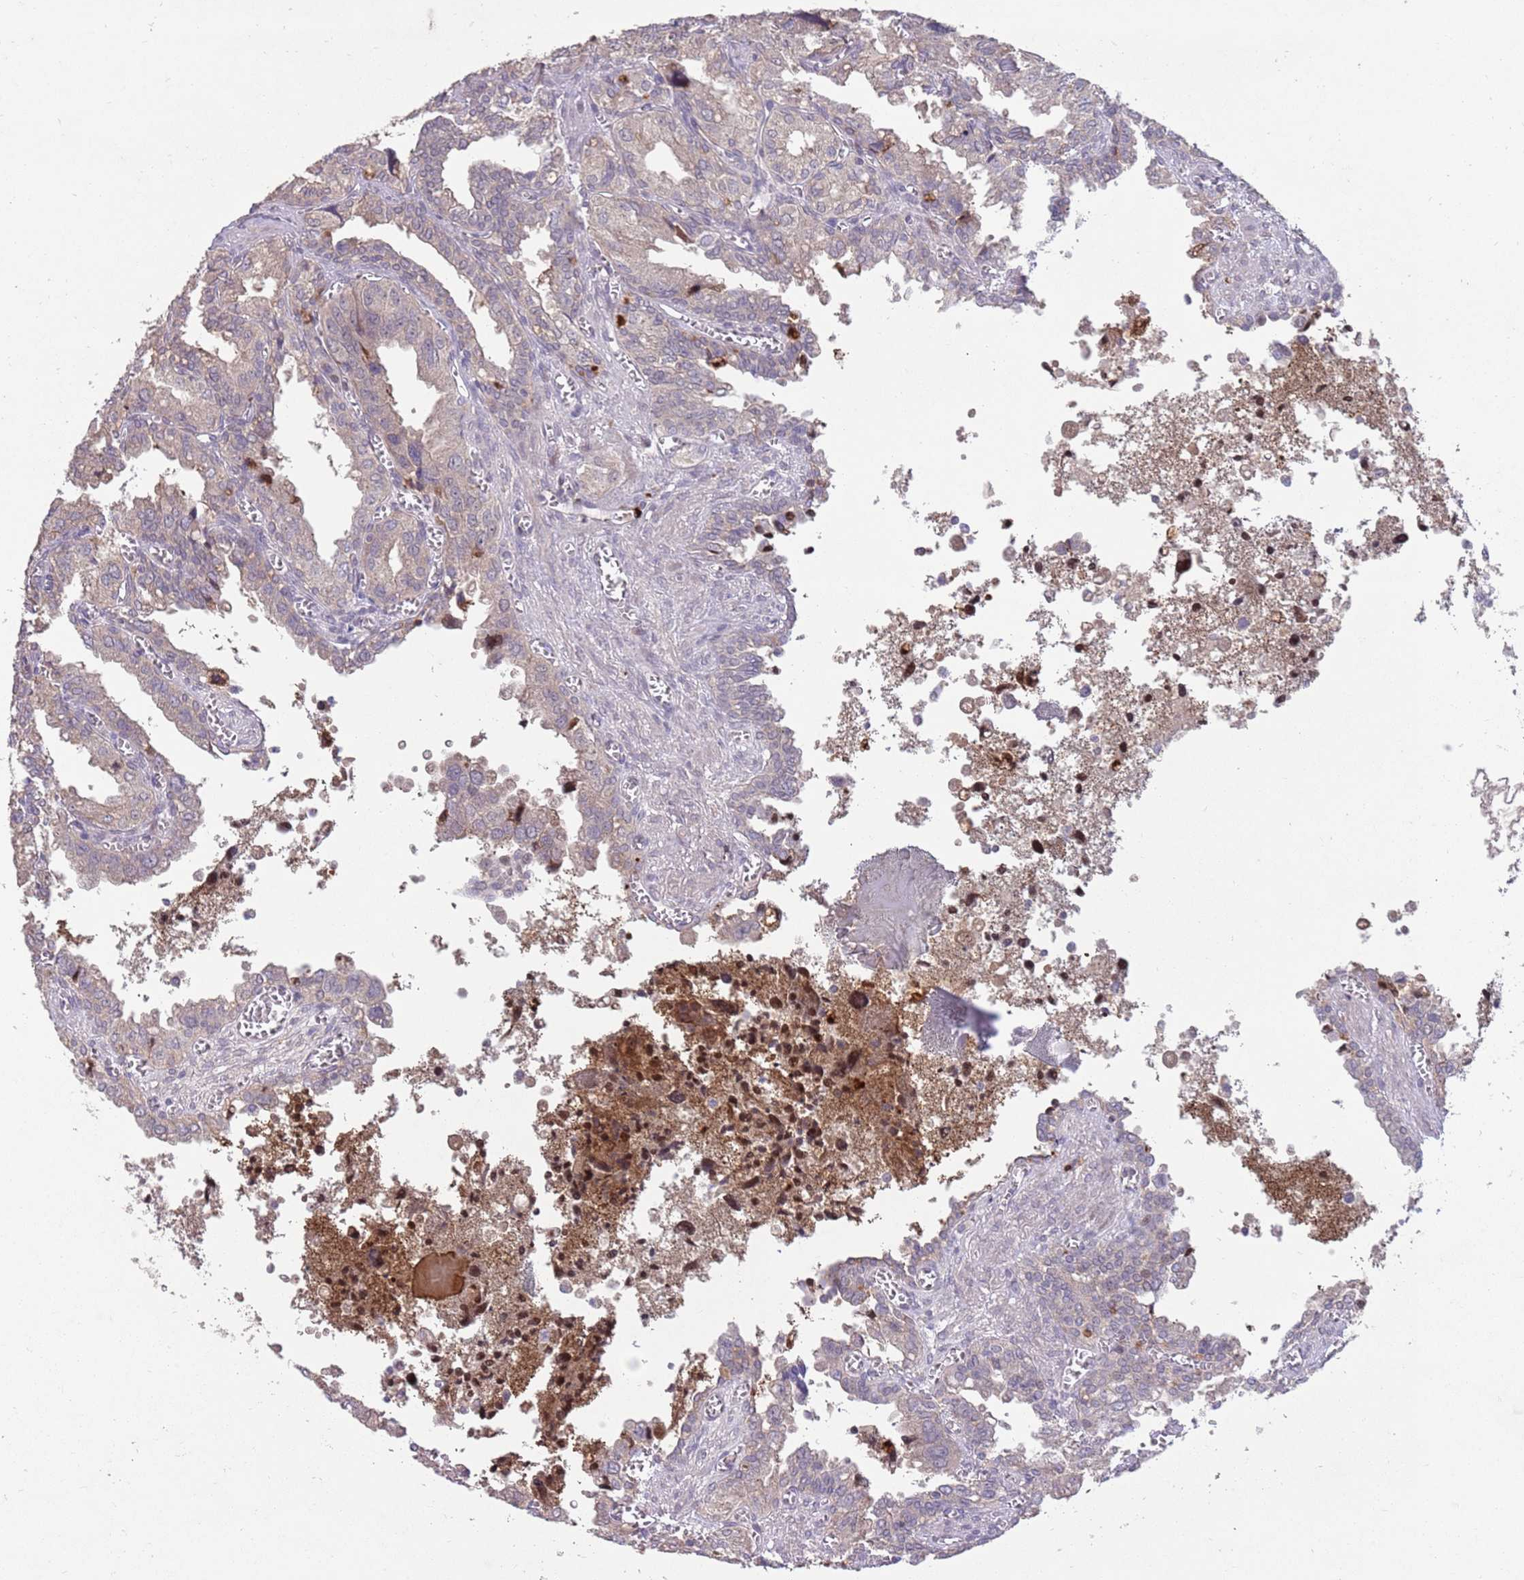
{"staining": {"intensity": "negative", "quantity": "none", "location": "none"}, "tissue": "seminal vesicle", "cell_type": "Glandular cells", "image_type": "normal", "snomed": [{"axis": "morphology", "description": "Normal tissue, NOS"}, {"axis": "topography", "description": "Seminal veicle"}], "caption": "IHC photomicrograph of unremarkable seminal vesicle: human seminal vesicle stained with DAB reveals no significant protein expression in glandular cells.", "gene": "MEI1", "patient": {"sex": "male", "age": 67}}